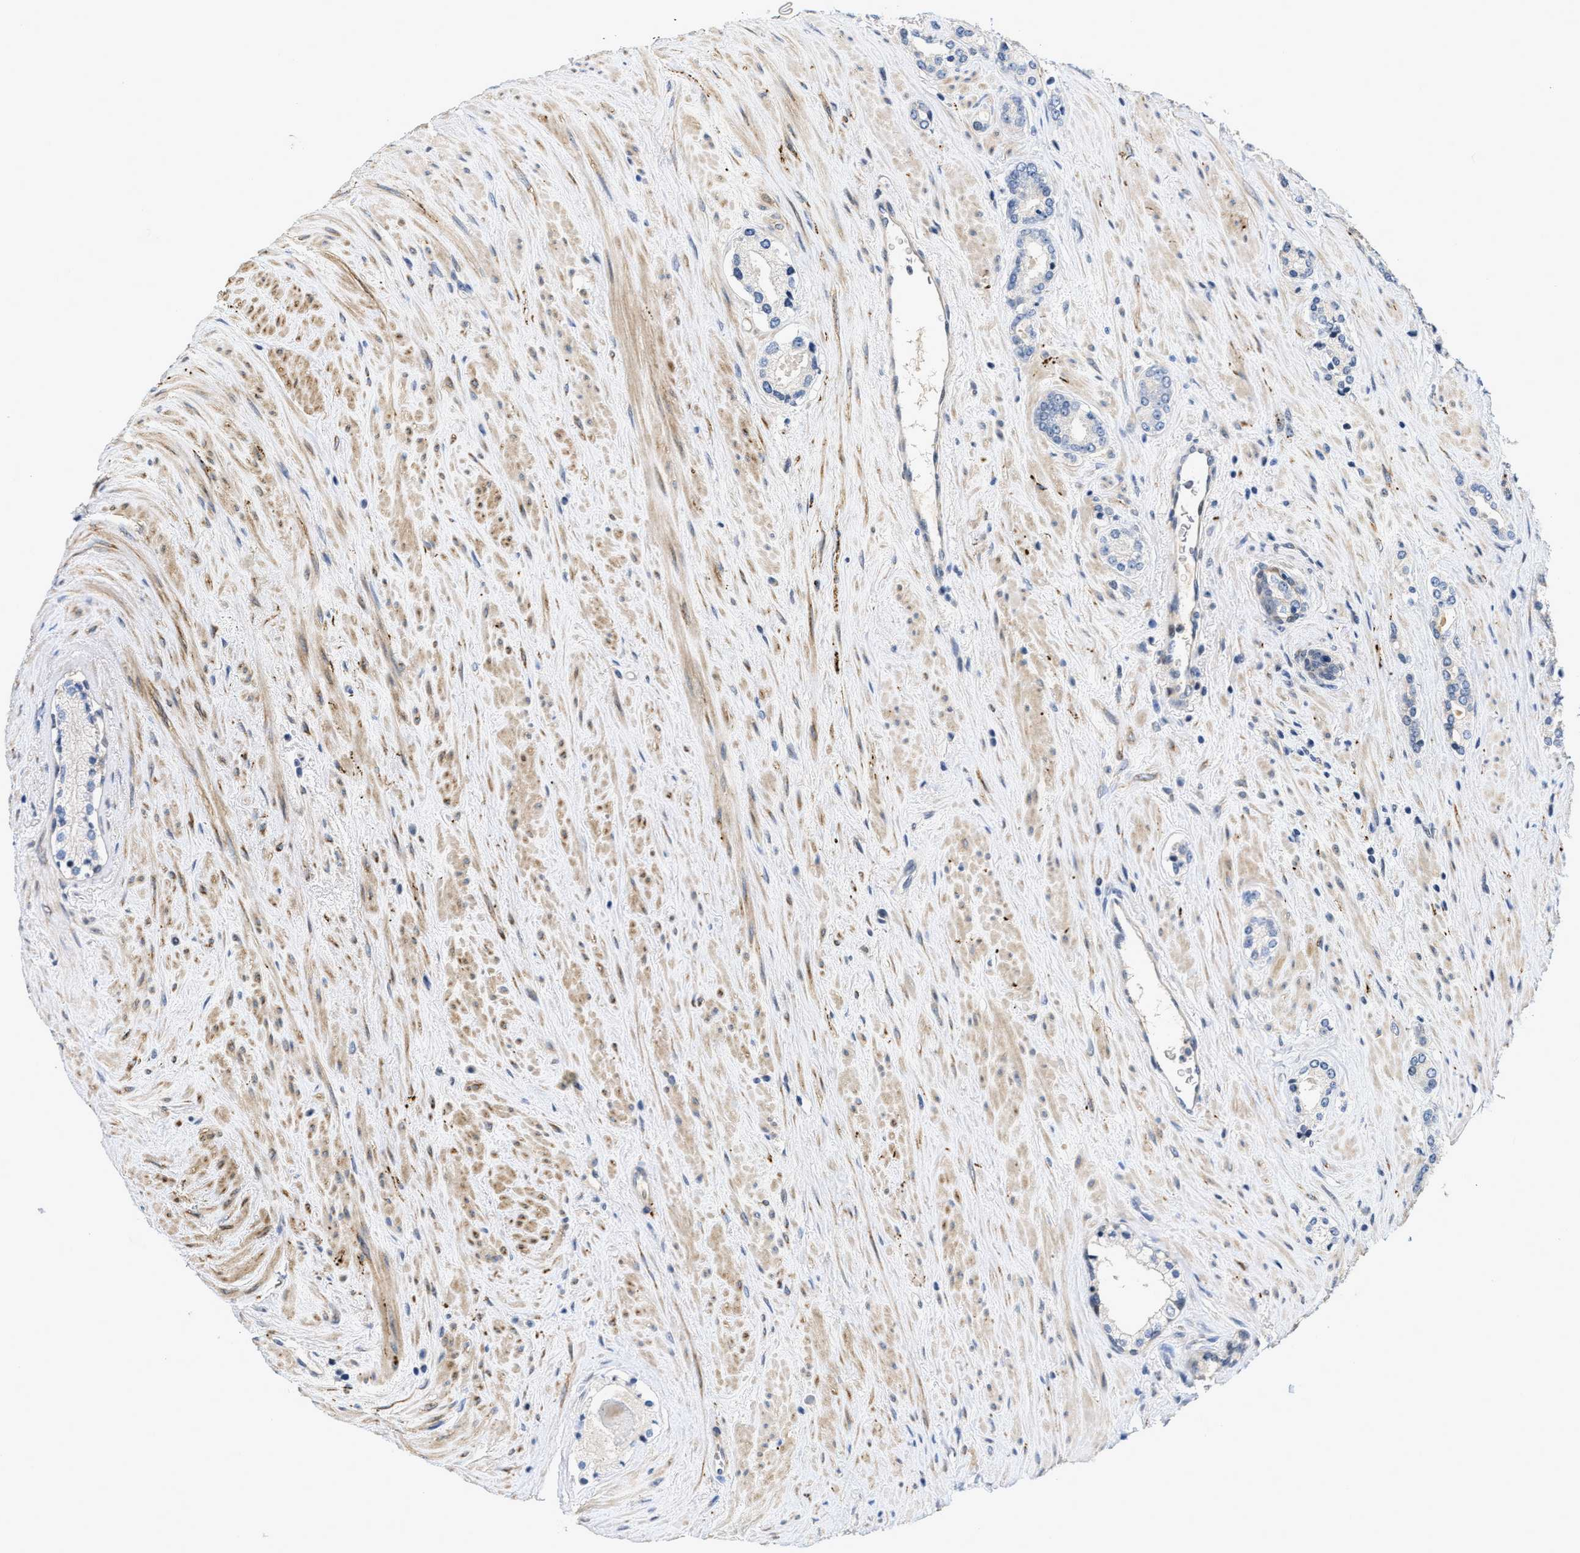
{"staining": {"intensity": "negative", "quantity": "none", "location": "none"}, "tissue": "prostate cancer", "cell_type": "Tumor cells", "image_type": "cancer", "snomed": [{"axis": "morphology", "description": "Adenocarcinoma, High grade"}, {"axis": "topography", "description": "Prostate"}], "caption": "High magnification brightfield microscopy of prostate cancer stained with DAB (3,3'-diaminobenzidine) (brown) and counterstained with hematoxylin (blue): tumor cells show no significant positivity.", "gene": "VIP", "patient": {"sex": "male", "age": 71}}